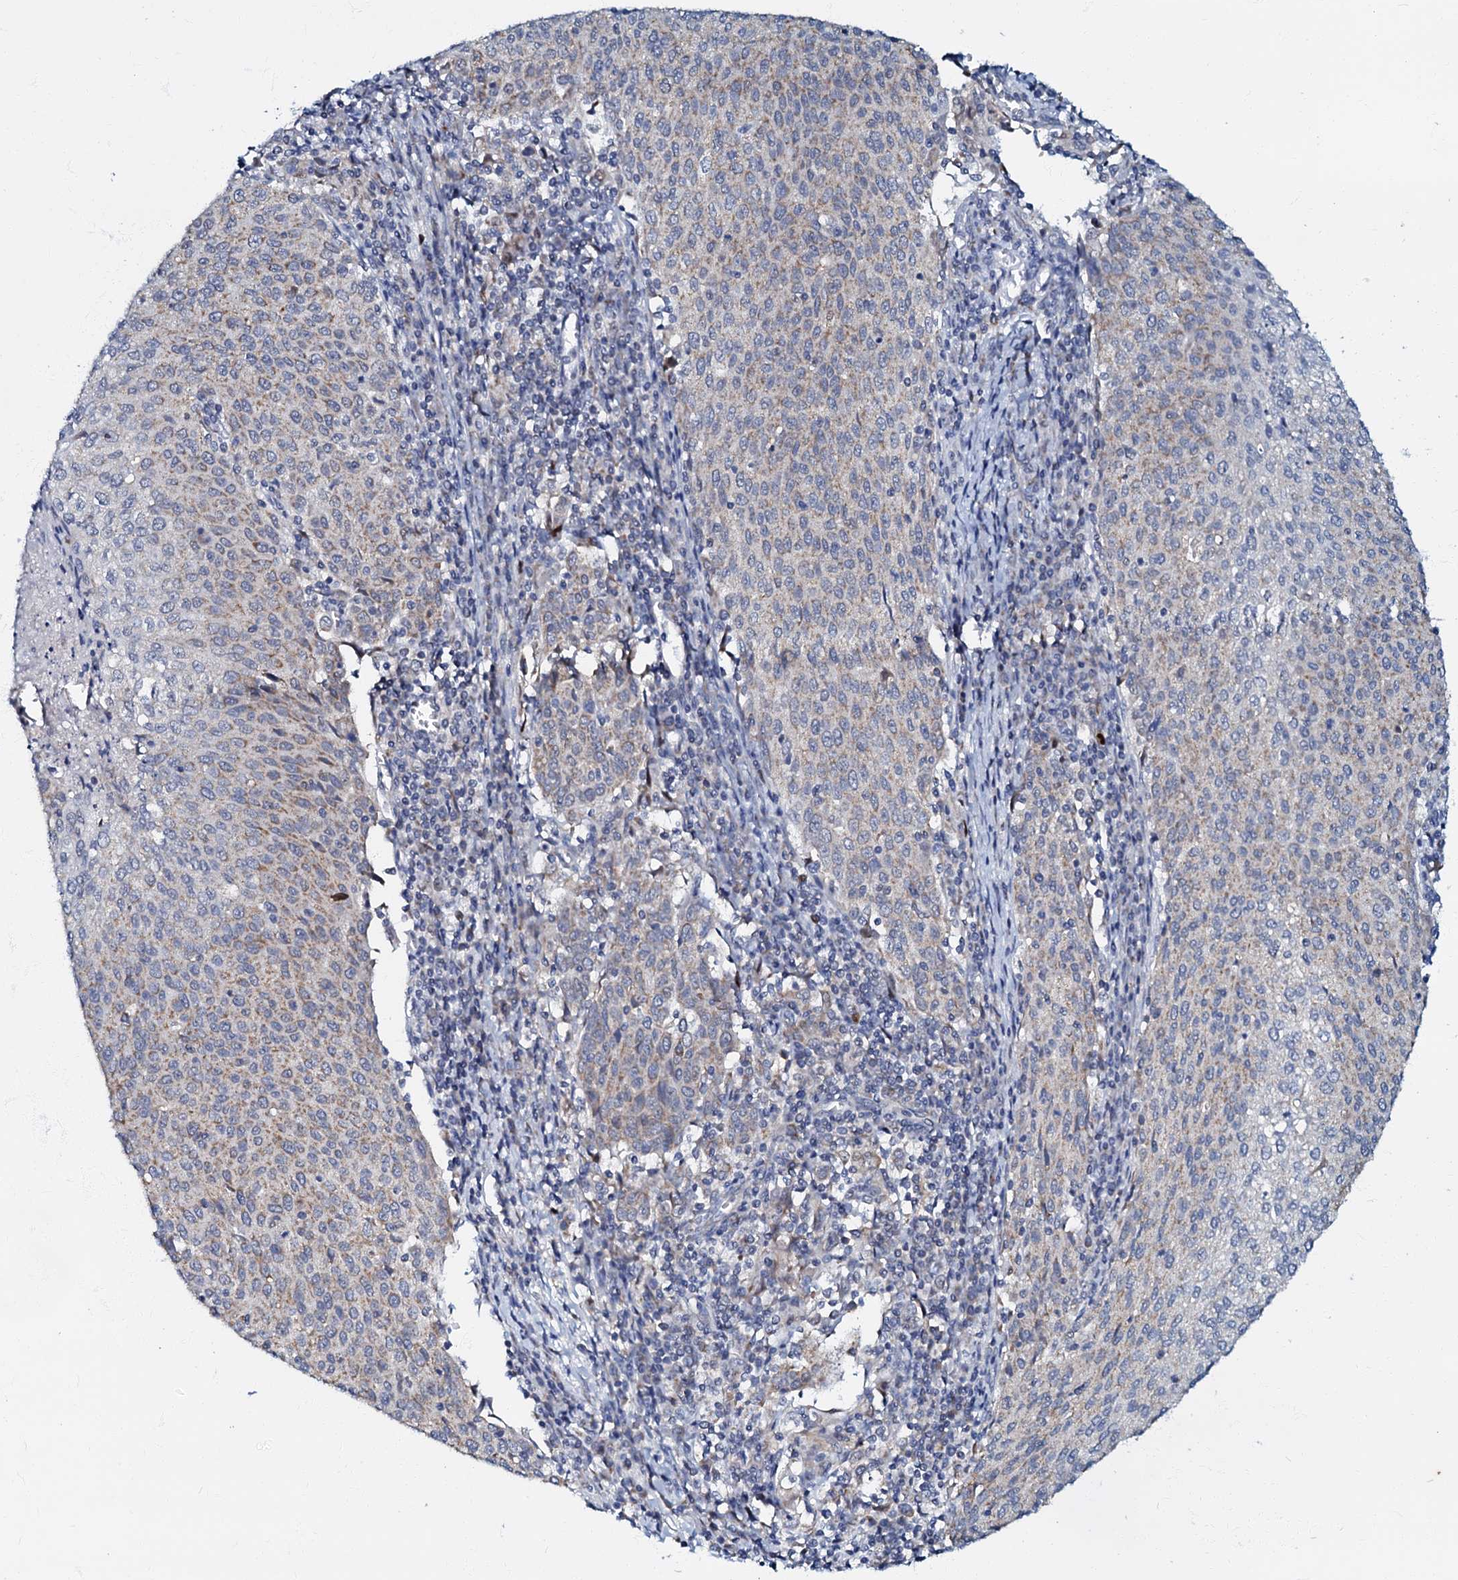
{"staining": {"intensity": "moderate", "quantity": "25%-75%", "location": "cytoplasmic/membranous"}, "tissue": "cervical cancer", "cell_type": "Tumor cells", "image_type": "cancer", "snomed": [{"axis": "morphology", "description": "Squamous cell carcinoma, NOS"}, {"axis": "topography", "description": "Cervix"}], "caption": "Immunohistochemistry (IHC) of human cervical squamous cell carcinoma reveals medium levels of moderate cytoplasmic/membranous expression in about 25%-75% of tumor cells. Ihc stains the protein of interest in brown and the nuclei are stained blue.", "gene": "MRPL51", "patient": {"sex": "female", "age": 46}}